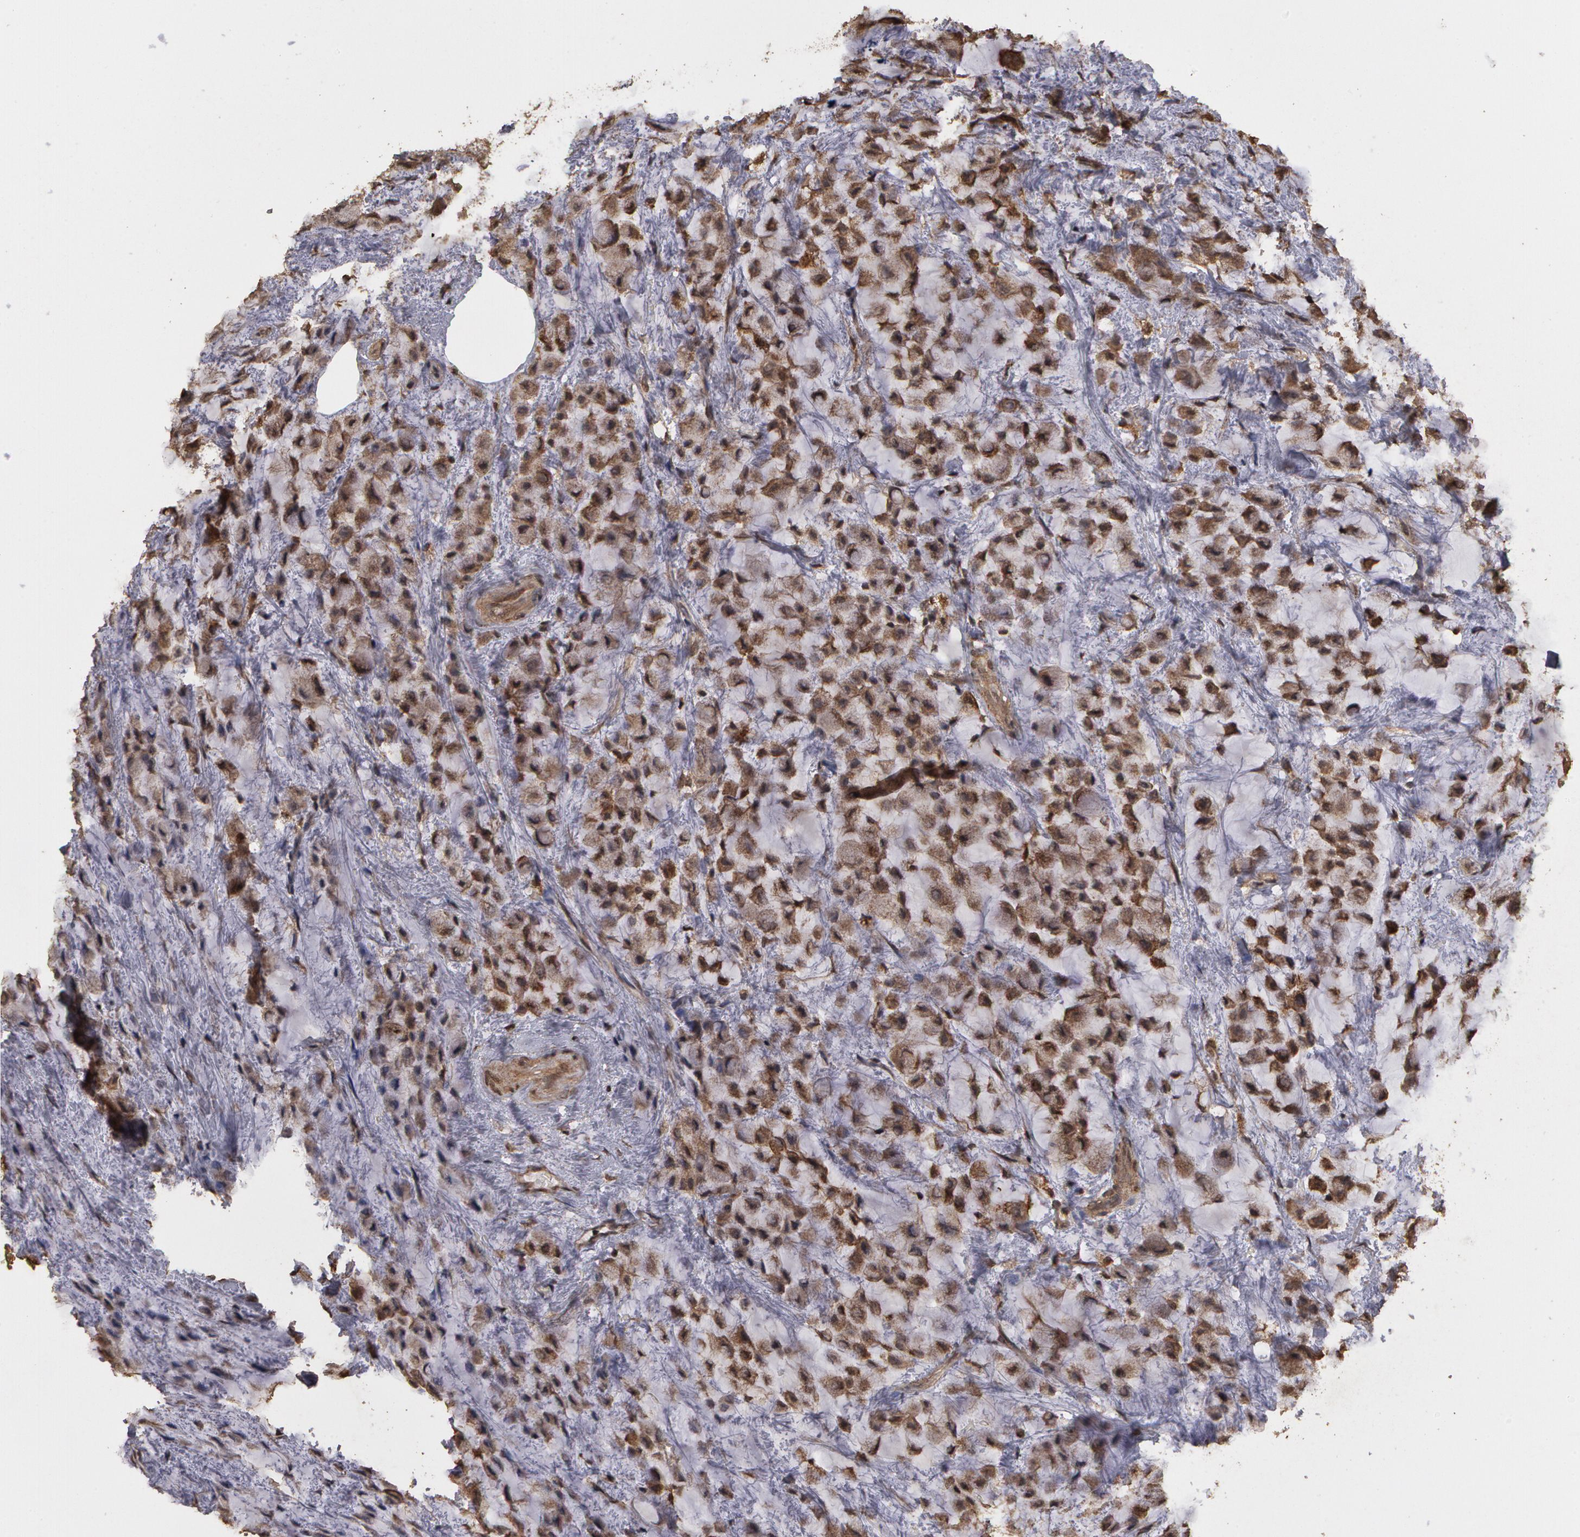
{"staining": {"intensity": "weak", "quantity": ">75%", "location": "cytoplasmic/membranous"}, "tissue": "breast cancer", "cell_type": "Tumor cells", "image_type": "cancer", "snomed": [{"axis": "morphology", "description": "Lobular carcinoma"}, {"axis": "topography", "description": "Breast"}], "caption": "Human breast cancer stained for a protein (brown) displays weak cytoplasmic/membranous positive positivity in approximately >75% of tumor cells.", "gene": "CALR", "patient": {"sex": "female", "age": 85}}